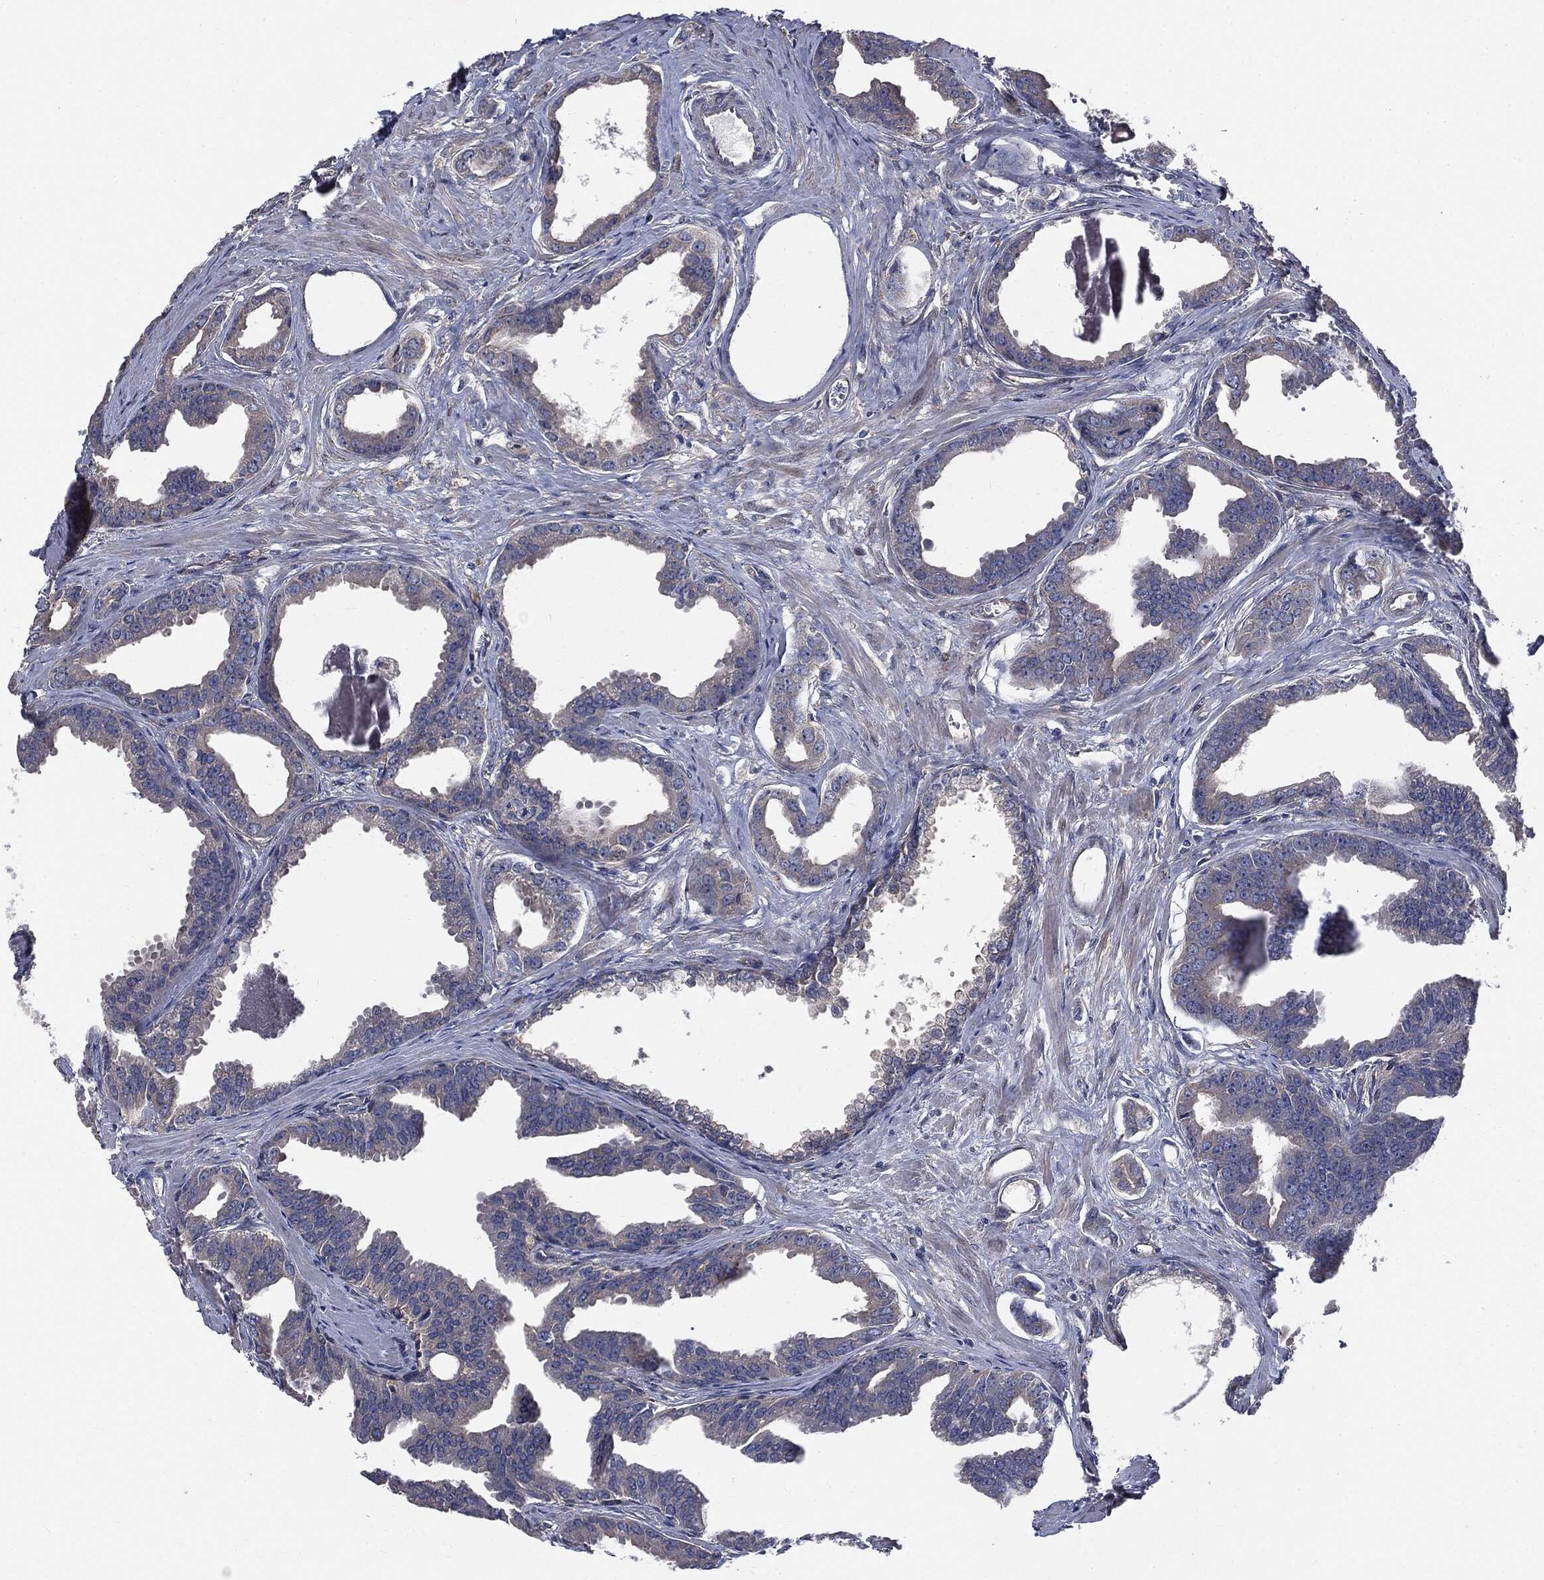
{"staining": {"intensity": "weak", "quantity": "<25%", "location": "cytoplasmic/membranous"}, "tissue": "prostate cancer", "cell_type": "Tumor cells", "image_type": "cancer", "snomed": [{"axis": "morphology", "description": "Adenocarcinoma, NOS"}, {"axis": "topography", "description": "Prostate"}], "caption": "Prostate cancer (adenocarcinoma) was stained to show a protein in brown. There is no significant expression in tumor cells.", "gene": "EPS15L1", "patient": {"sex": "male", "age": 66}}